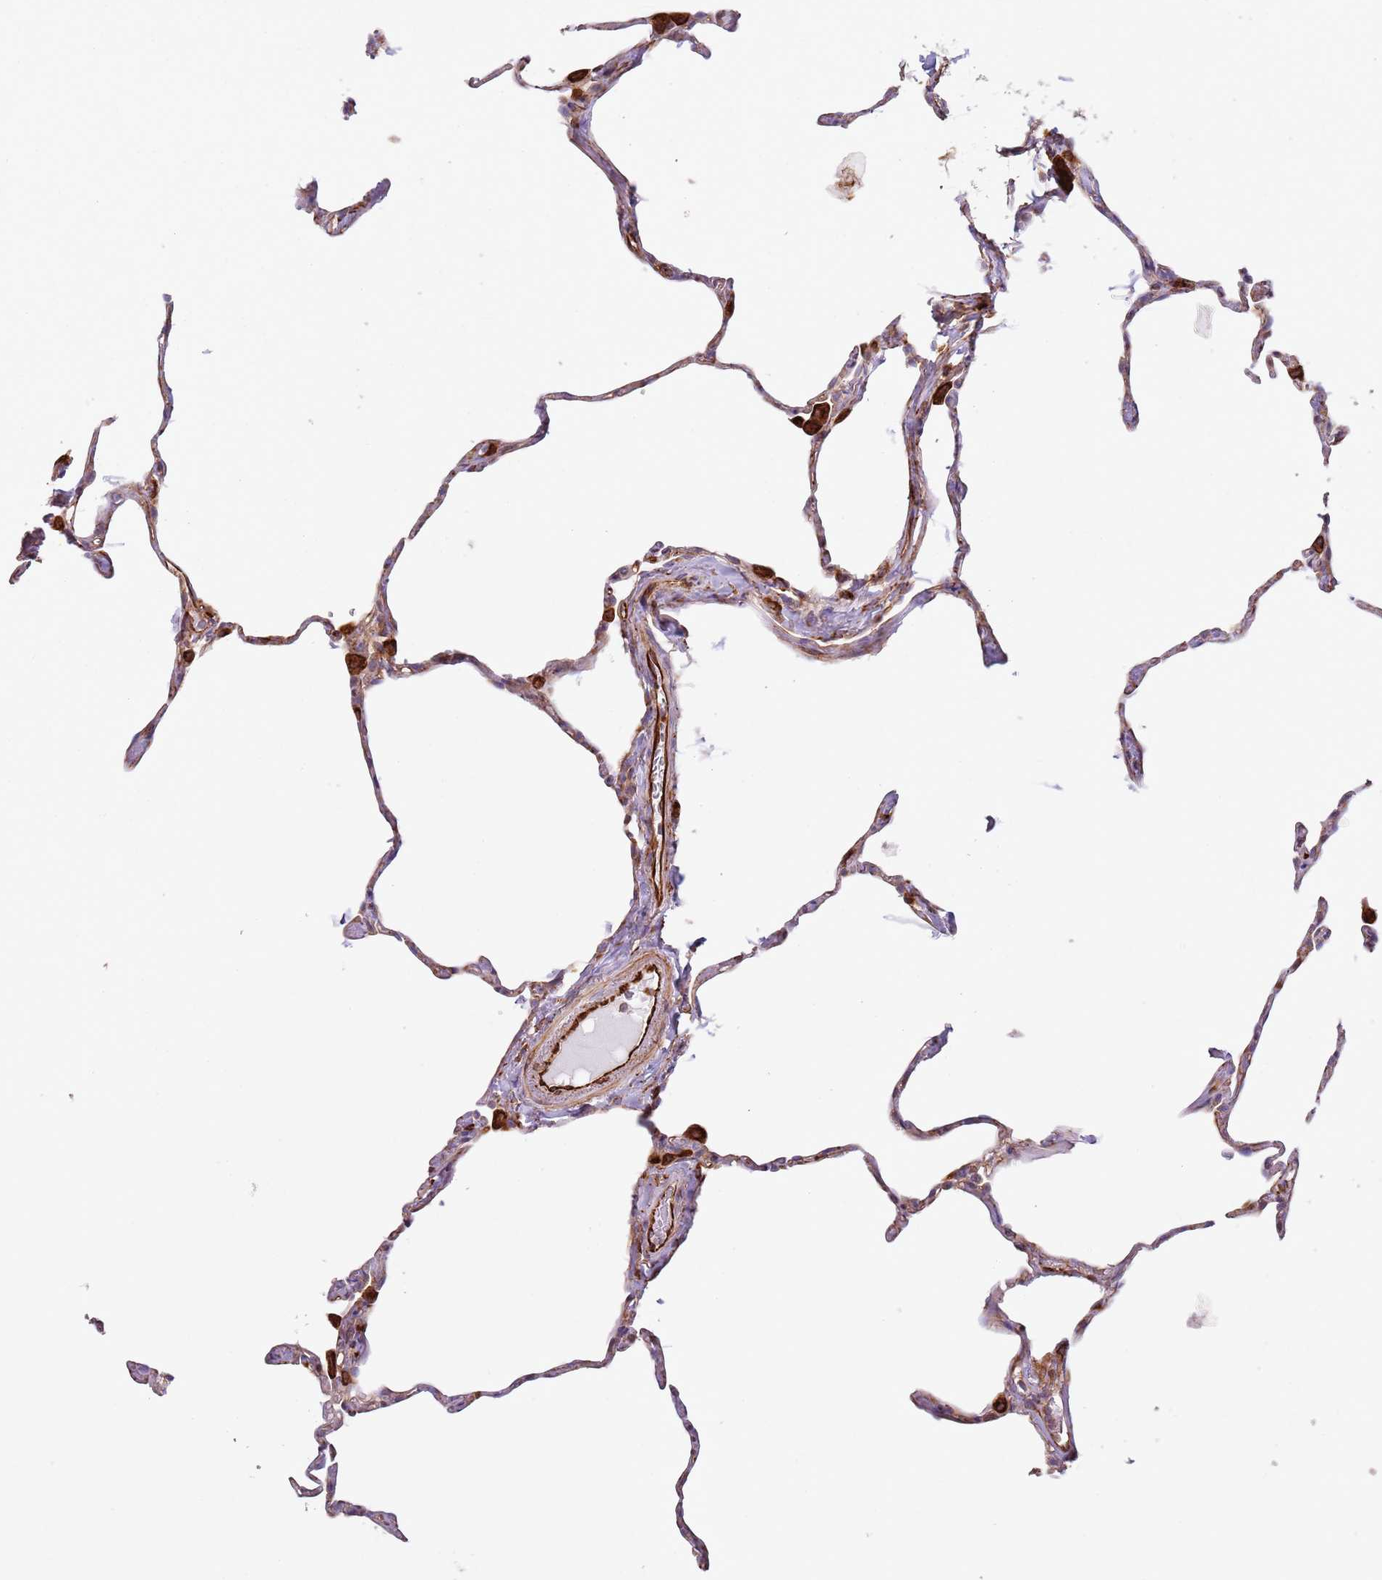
{"staining": {"intensity": "weak", "quantity": "<25%", "location": "cytoplasmic/membranous"}, "tissue": "lung", "cell_type": "Alveolar cells", "image_type": "normal", "snomed": [{"axis": "morphology", "description": "Normal tissue, NOS"}, {"axis": "topography", "description": "Lung"}], "caption": "Immunohistochemistry (IHC) of unremarkable human lung displays no expression in alveolar cells.", "gene": "SNAPIN", "patient": {"sex": "male", "age": 65}}